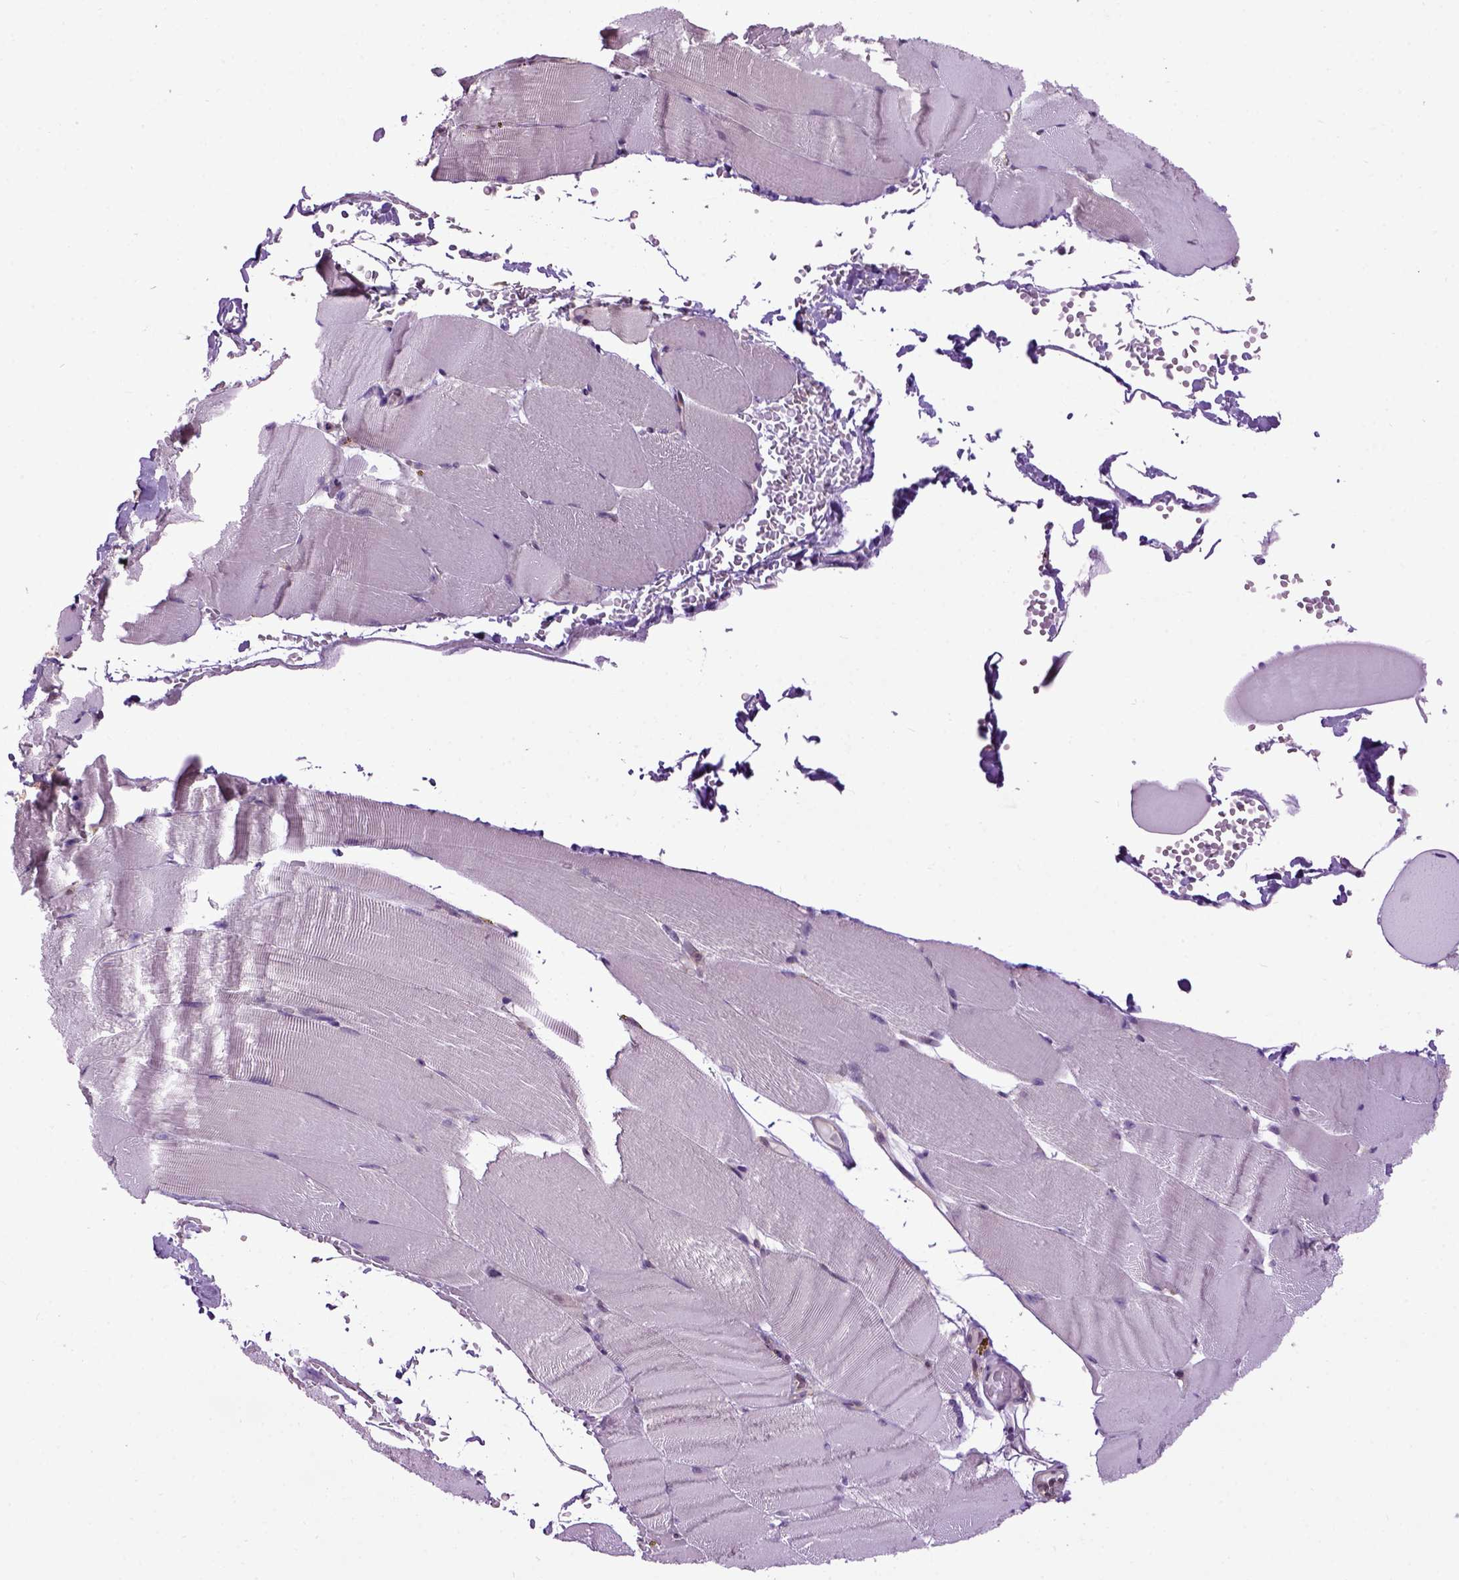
{"staining": {"intensity": "negative", "quantity": "none", "location": "none"}, "tissue": "skeletal muscle", "cell_type": "Myocytes", "image_type": "normal", "snomed": [{"axis": "morphology", "description": "Normal tissue, NOS"}, {"axis": "topography", "description": "Skeletal muscle"}], "caption": "Myocytes show no significant staining in benign skeletal muscle. (Stains: DAB immunohistochemistry with hematoxylin counter stain, Microscopy: brightfield microscopy at high magnification).", "gene": "WDR48", "patient": {"sex": "female", "age": 37}}